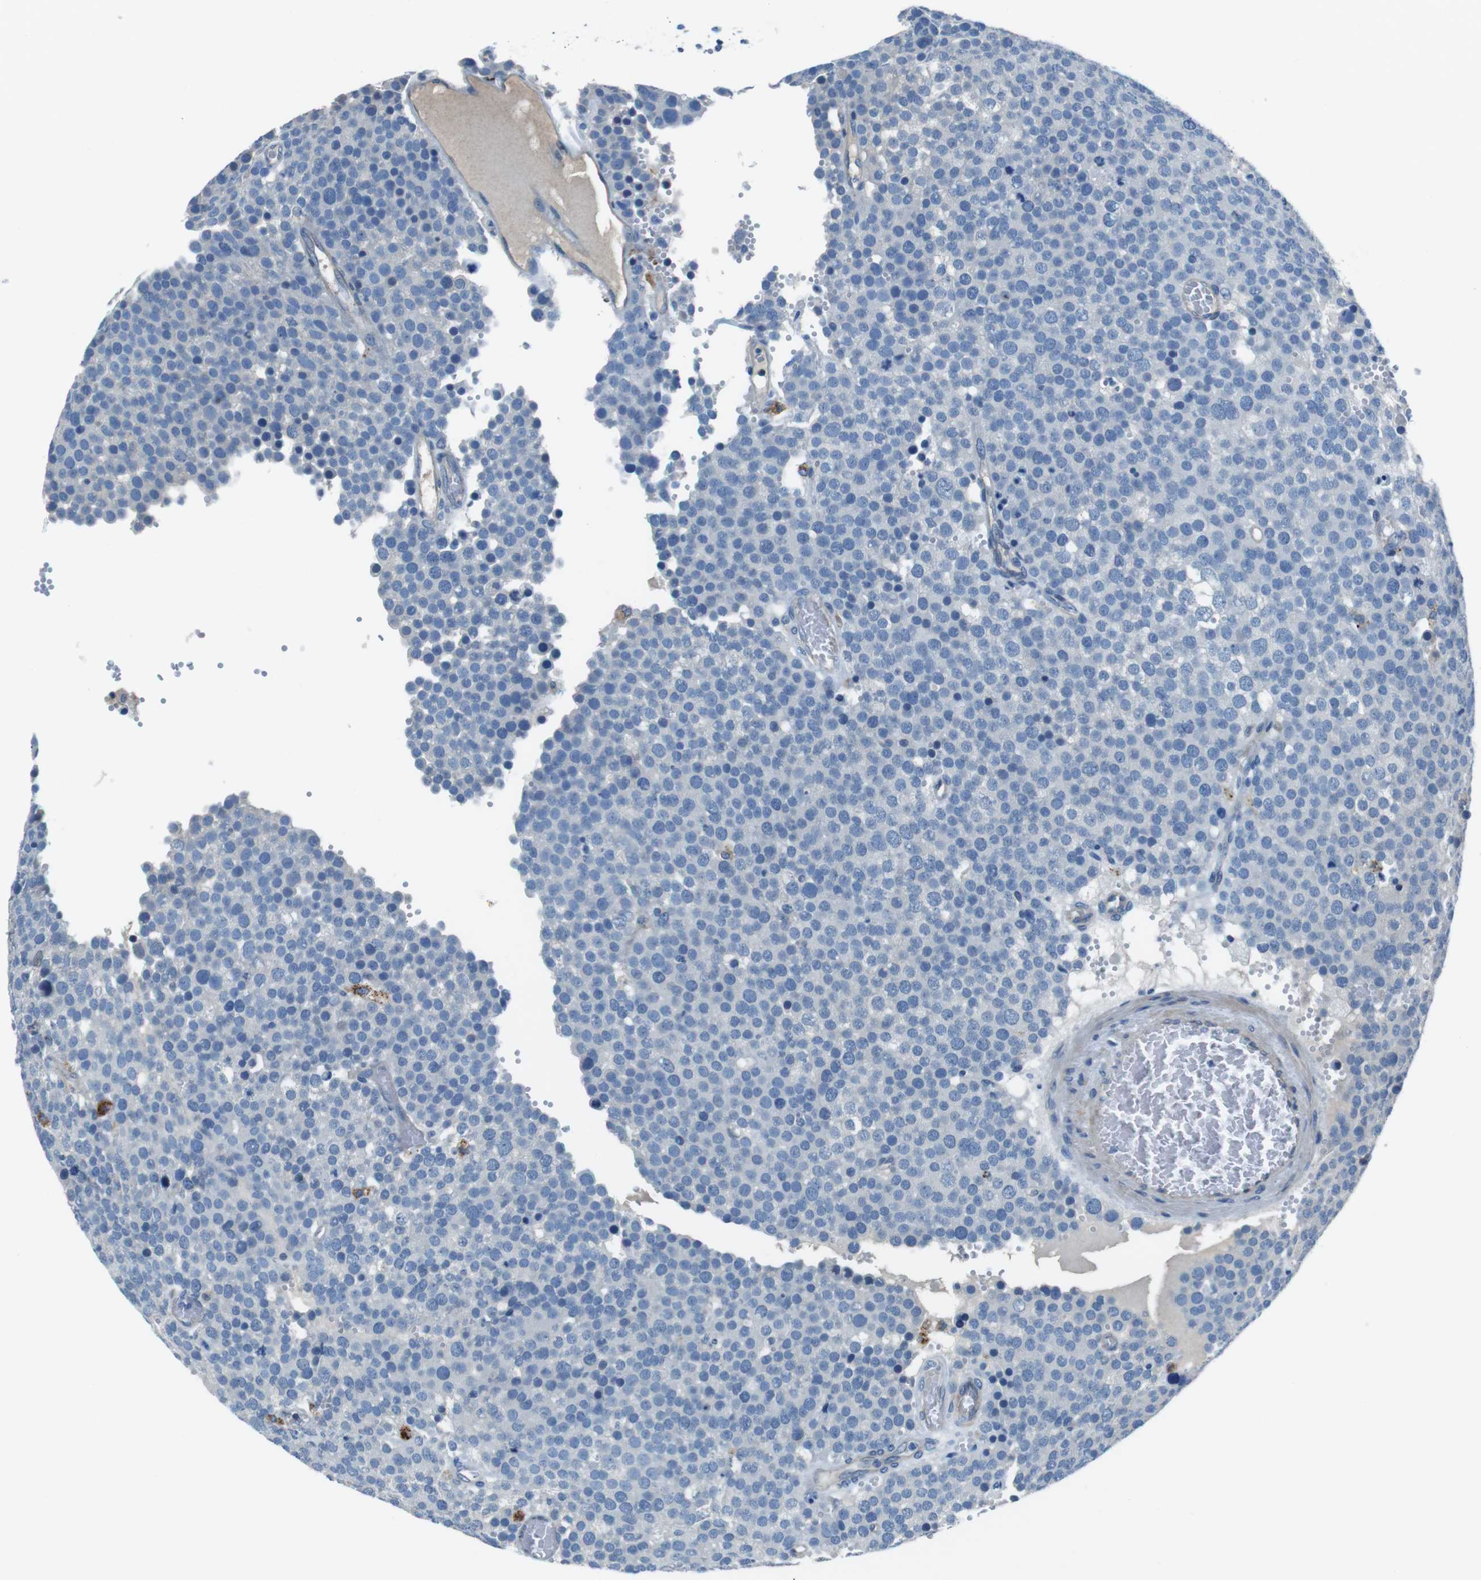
{"staining": {"intensity": "negative", "quantity": "none", "location": "none"}, "tissue": "testis cancer", "cell_type": "Tumor cells", "image_type": "cancer", "snomed": [{"axis": "morphology", "description": "Normal tissue, NOS"}, {"axis": "morphology", "description": "Seminoma, NOS"}, {"axis": "topography", "description": "Testis"}], "caption": "DAB immunohistochemical staining of testis seminoma demonstrates no significant expression in tumor cells. (DAB immunohistochemistry with hematoxylin counter stain).", "gene": "TULP3", "patient": {"sex": "male", "age": 71}}